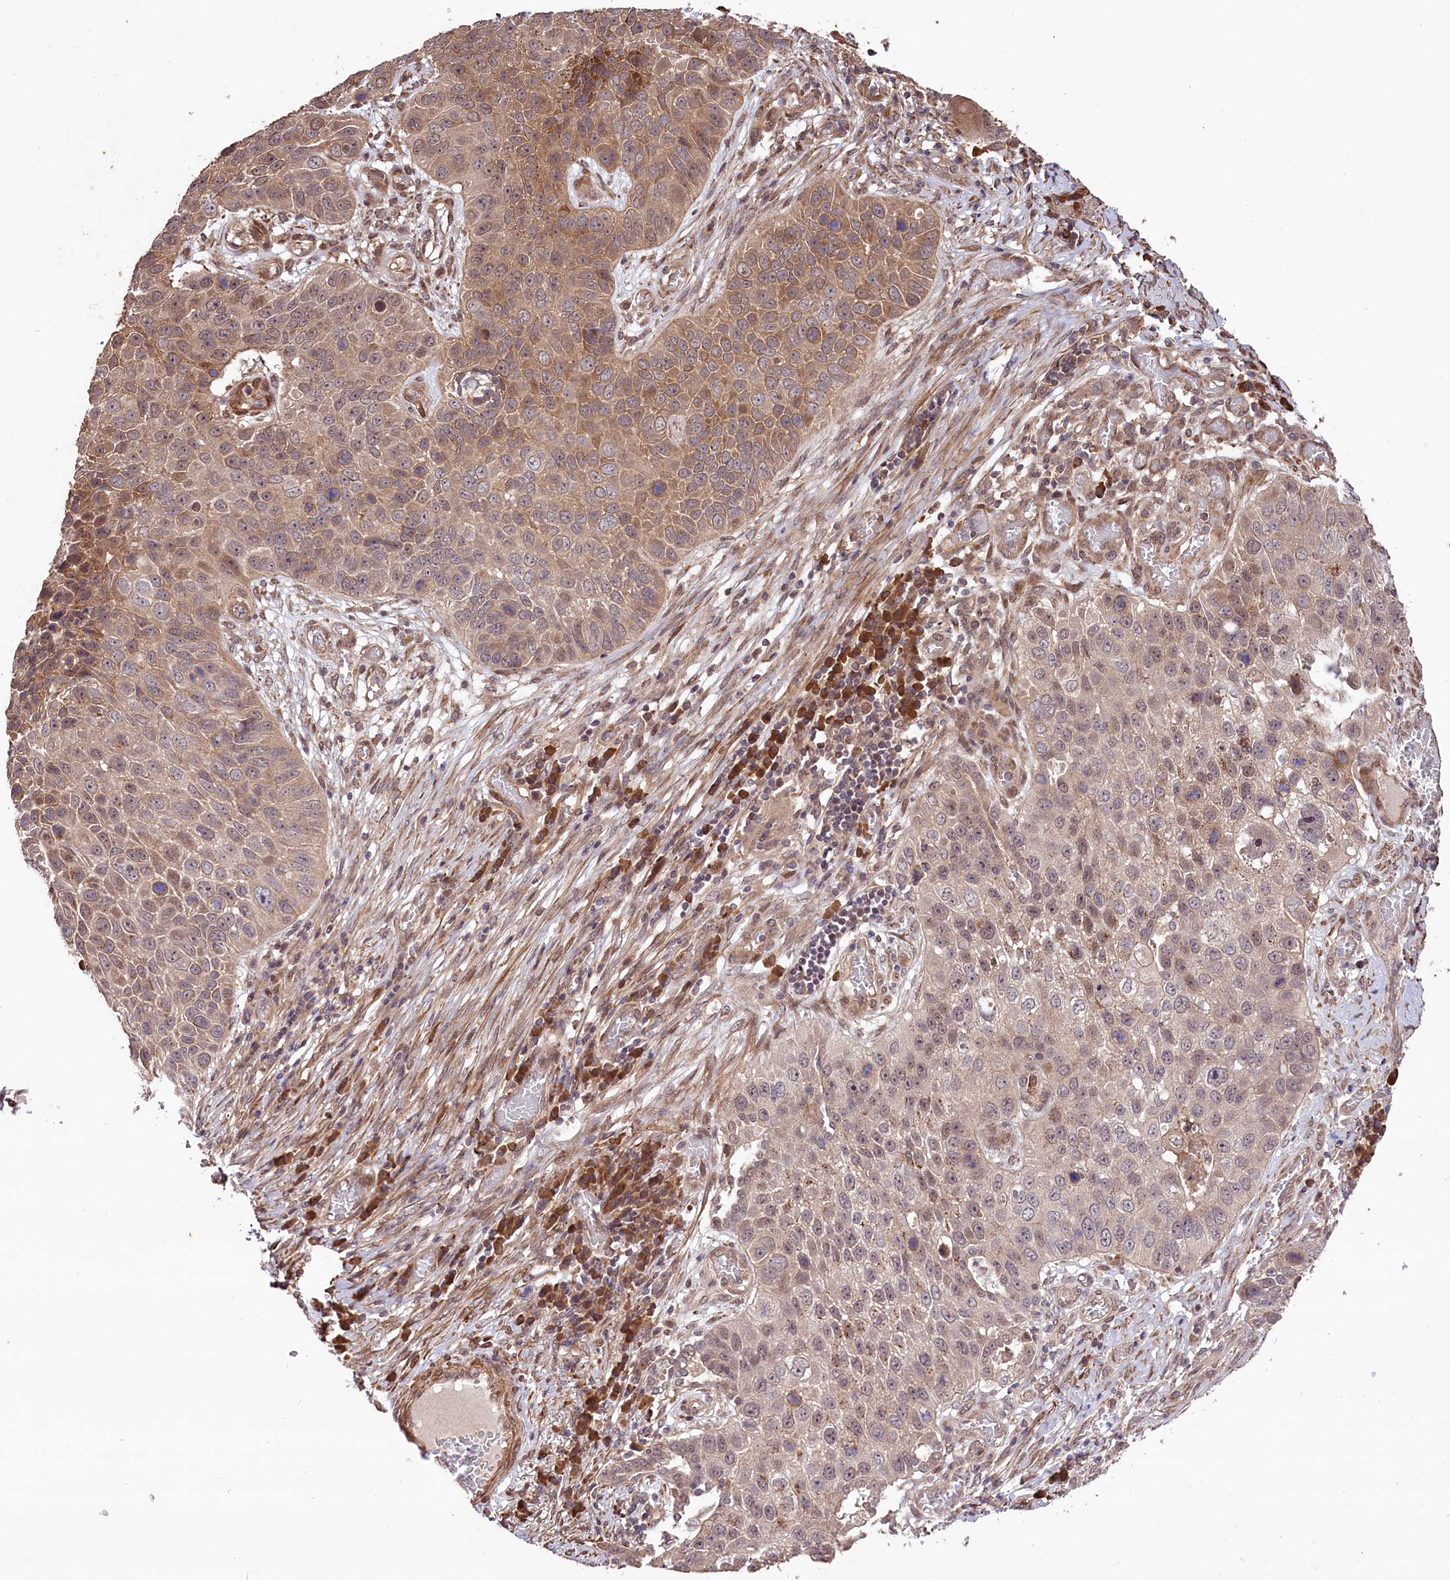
{"staining": {"intensity": "moderate", "quantity": "25%-75%", "location": "cytoplasmic/membranous,nuclear"}, "tissue": "lung cancer", "cell_type": "Tumor cells", "image_type": "cancer", "snomed": [{"axis": "morphology", "description": "Squamous cell carcinoma, NOS"}, {"axis": "topography", "description": "Lung"}], "caption": "A micrograph of human lung cancer (squamous cell carcinoma) stained for a protein demonstrates moderate cytoplasmic/membranous and nuclear brown staining in tumor cells. (Brightfield microscopy of DAB IHC at high magnification).", "gene": "HDAC5", "patient": {"sex": "male", "age": 61}}